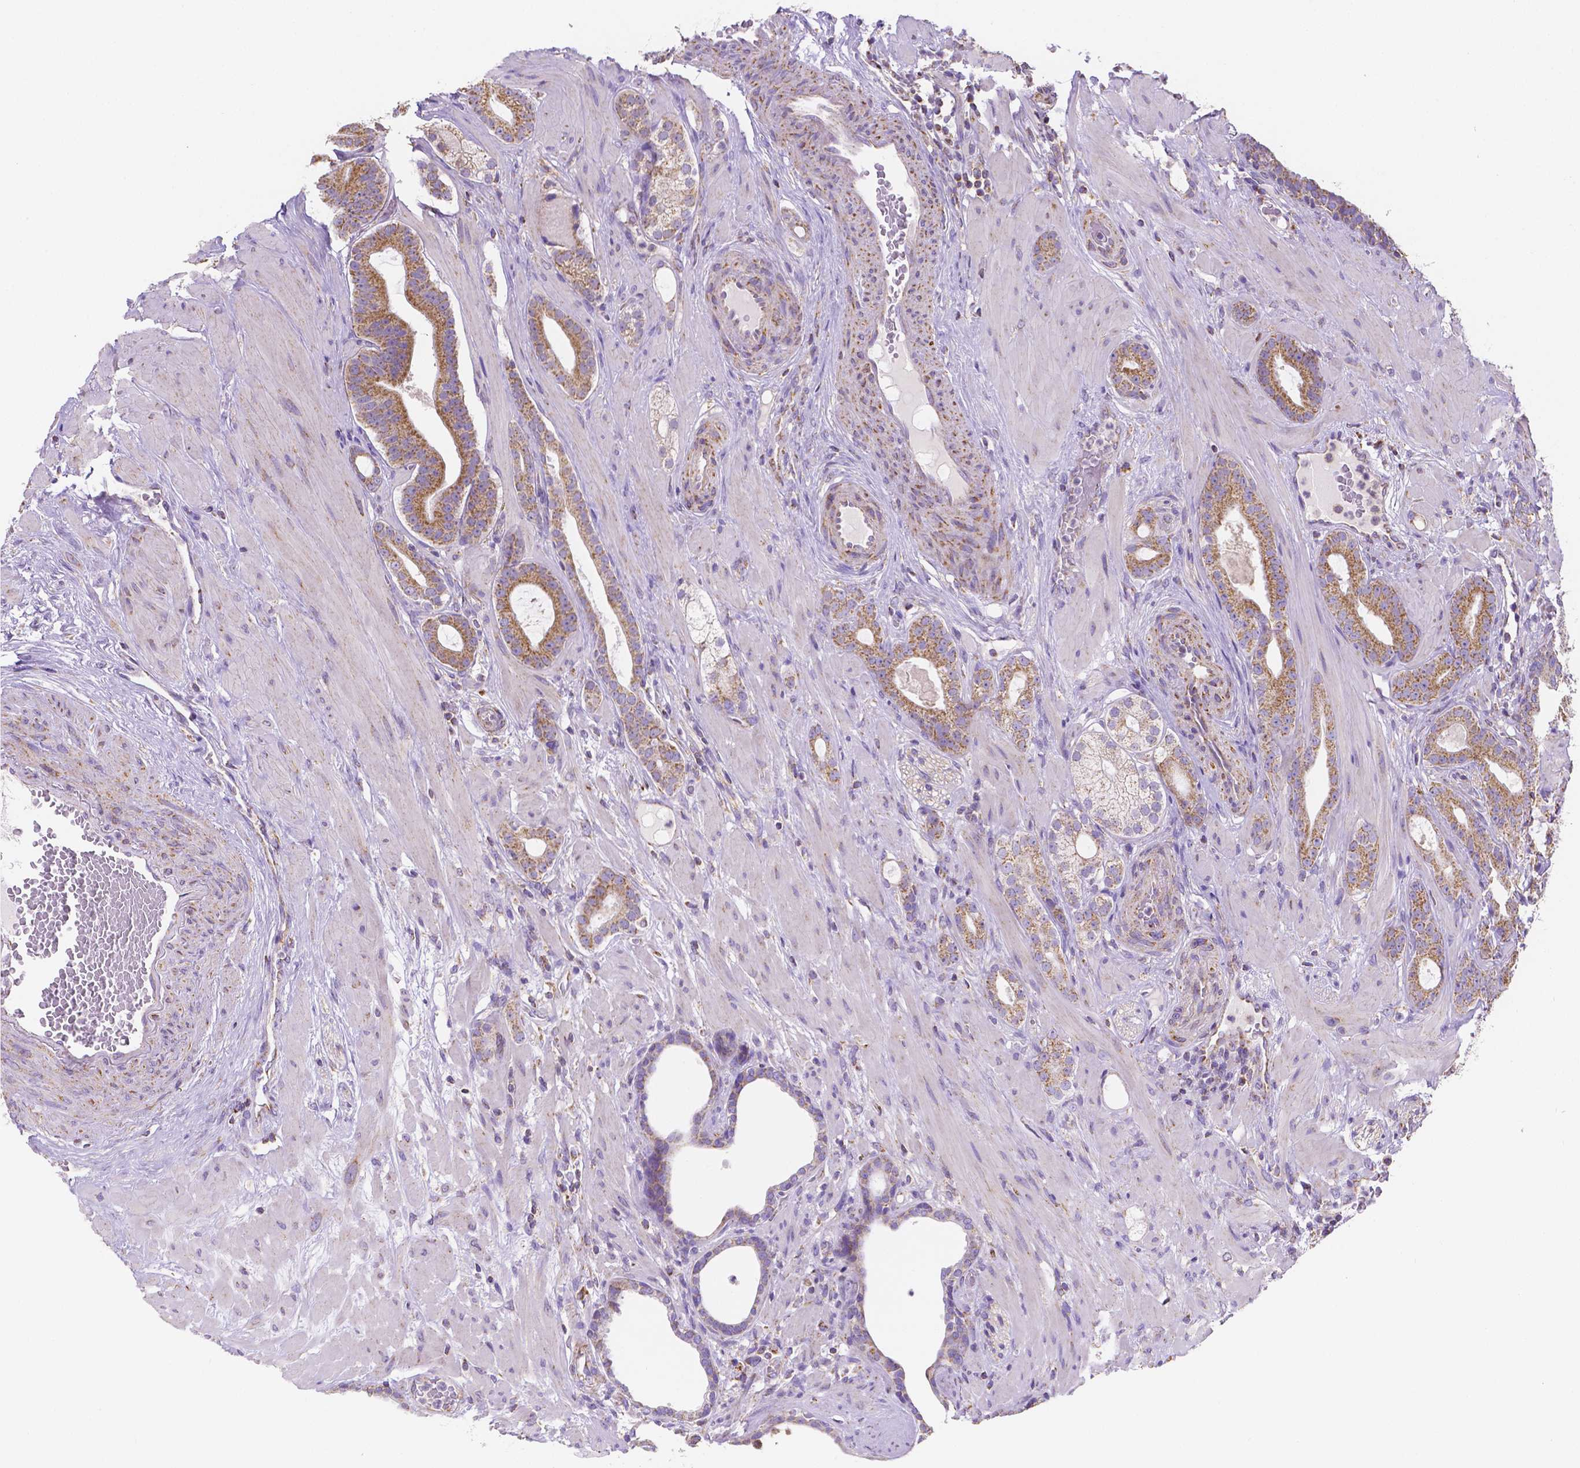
{"staining": {"intensity": "moderate", "quantity": ">75%", "location": "cytoplasmic/membranous"}, "tissue": "prostate cancer", "cell_type": "Tumor cells", "image_type": "cancer", "snomed": [{"axis": "morphology", "description": "Adenocarcinoma, Low grade"}, {"axis": "topography", "description": "Prostate"}], "caption": "The micrograph exhibits a brown stain indicating the presence of a protein in the cytoplasmic/membranous of tumor cells in prostate cancer (low-grade adenocarcinoma).", "gene": "SGTB", "patient": {"sex": "male", "age": 57}}